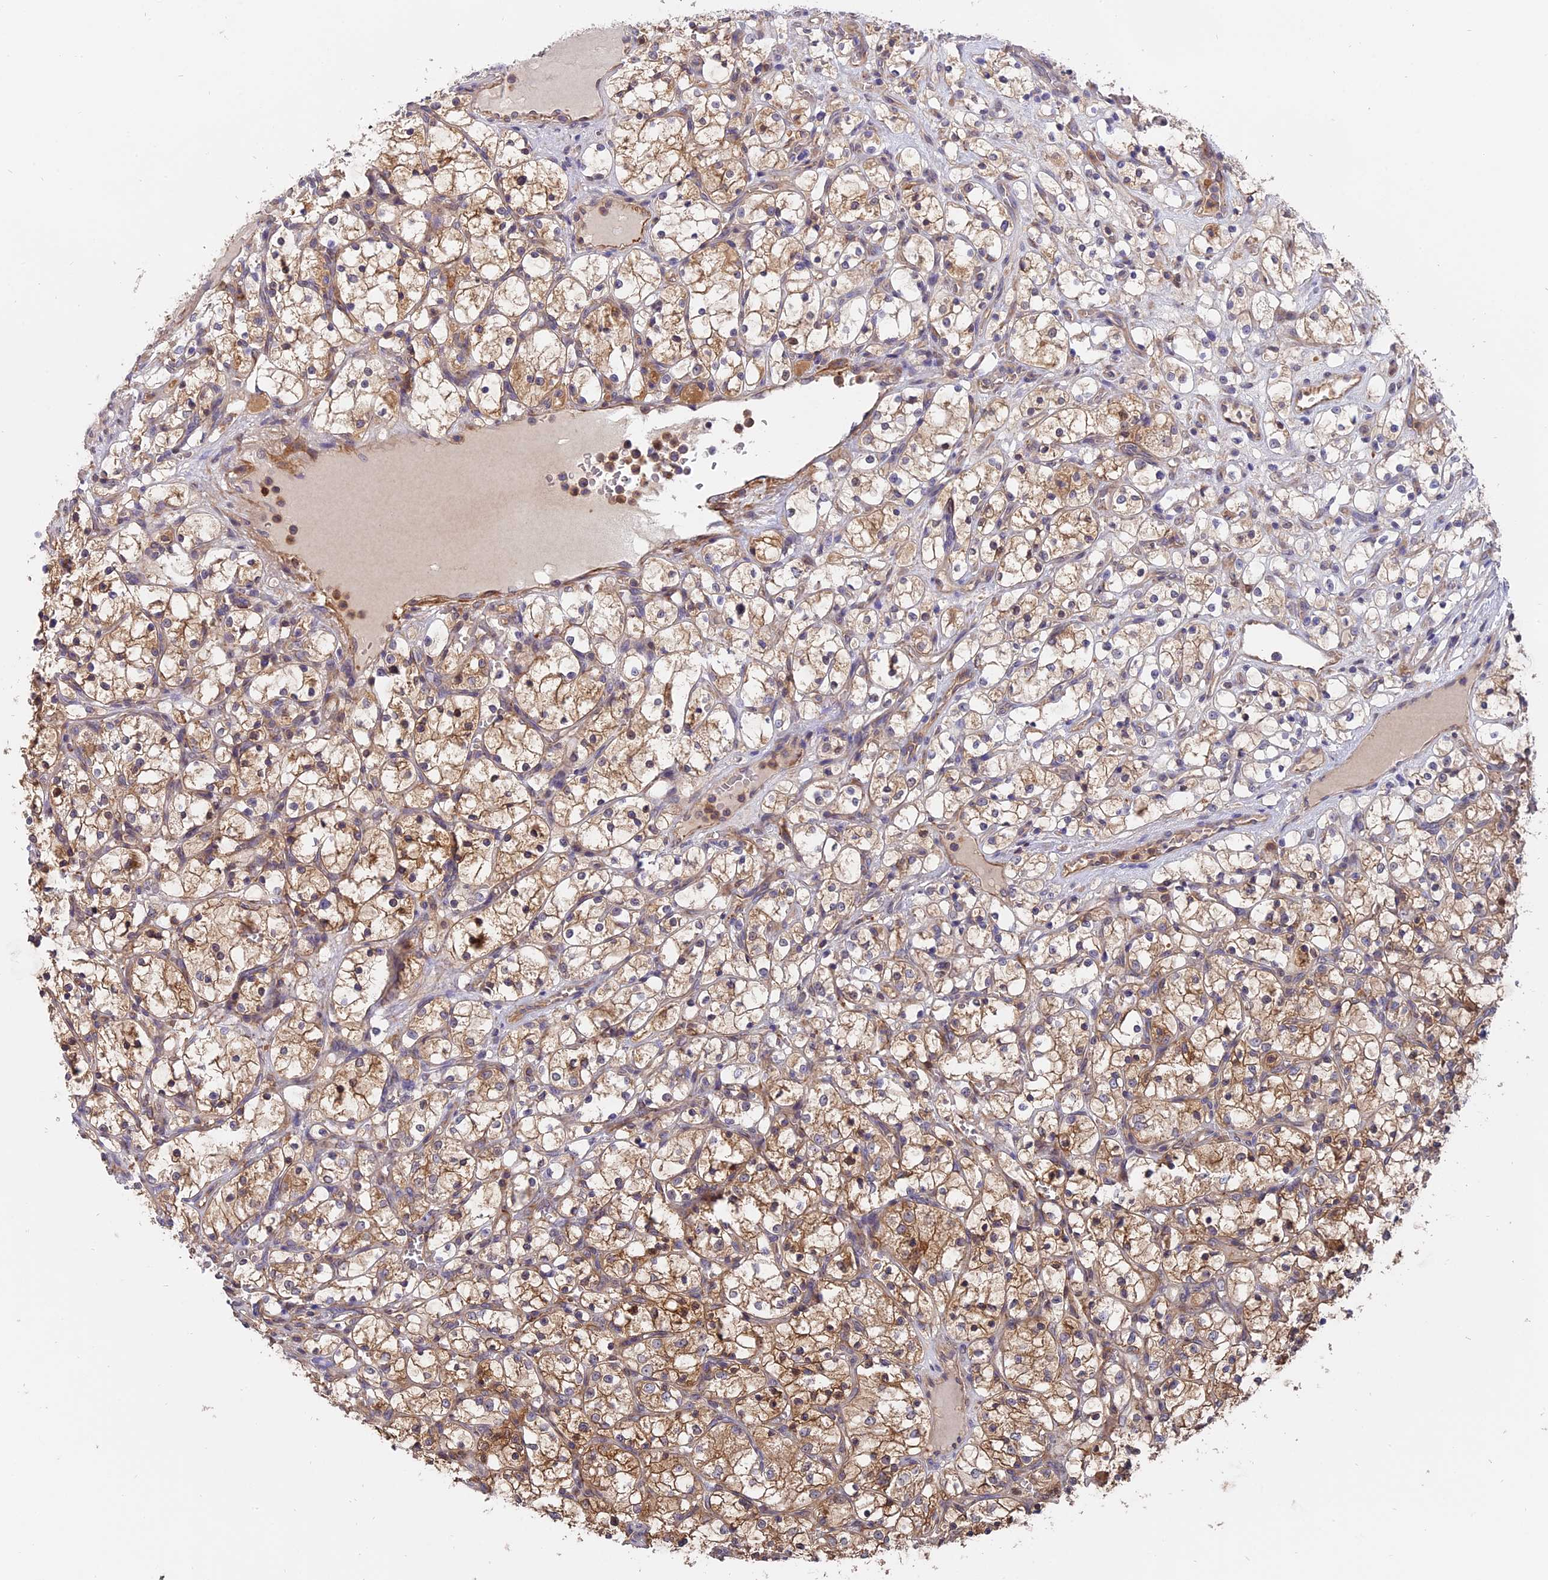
{"staining": {"intensity": "moderate", "quantity": "<25%", "location": "cytoplasmic/membranous"}, "tissue": "renal cancer", "cell_type": "Tumor cells", "image_type": "cancer", "snomed": [{"axis": "morphology", "description": "Adenocarcinoma, NOS"}, {"axis": "topography", "description": "Kidney"}], "caption": "There is low levels of moderate cytoplasmic/membranous positivity in tumor cells of renal adenocarcinoma, as demonstrated by immunohistochemical staining (brown color).", "gene": "FAM118B", "patient": {"sex": "female", "age": 69}}